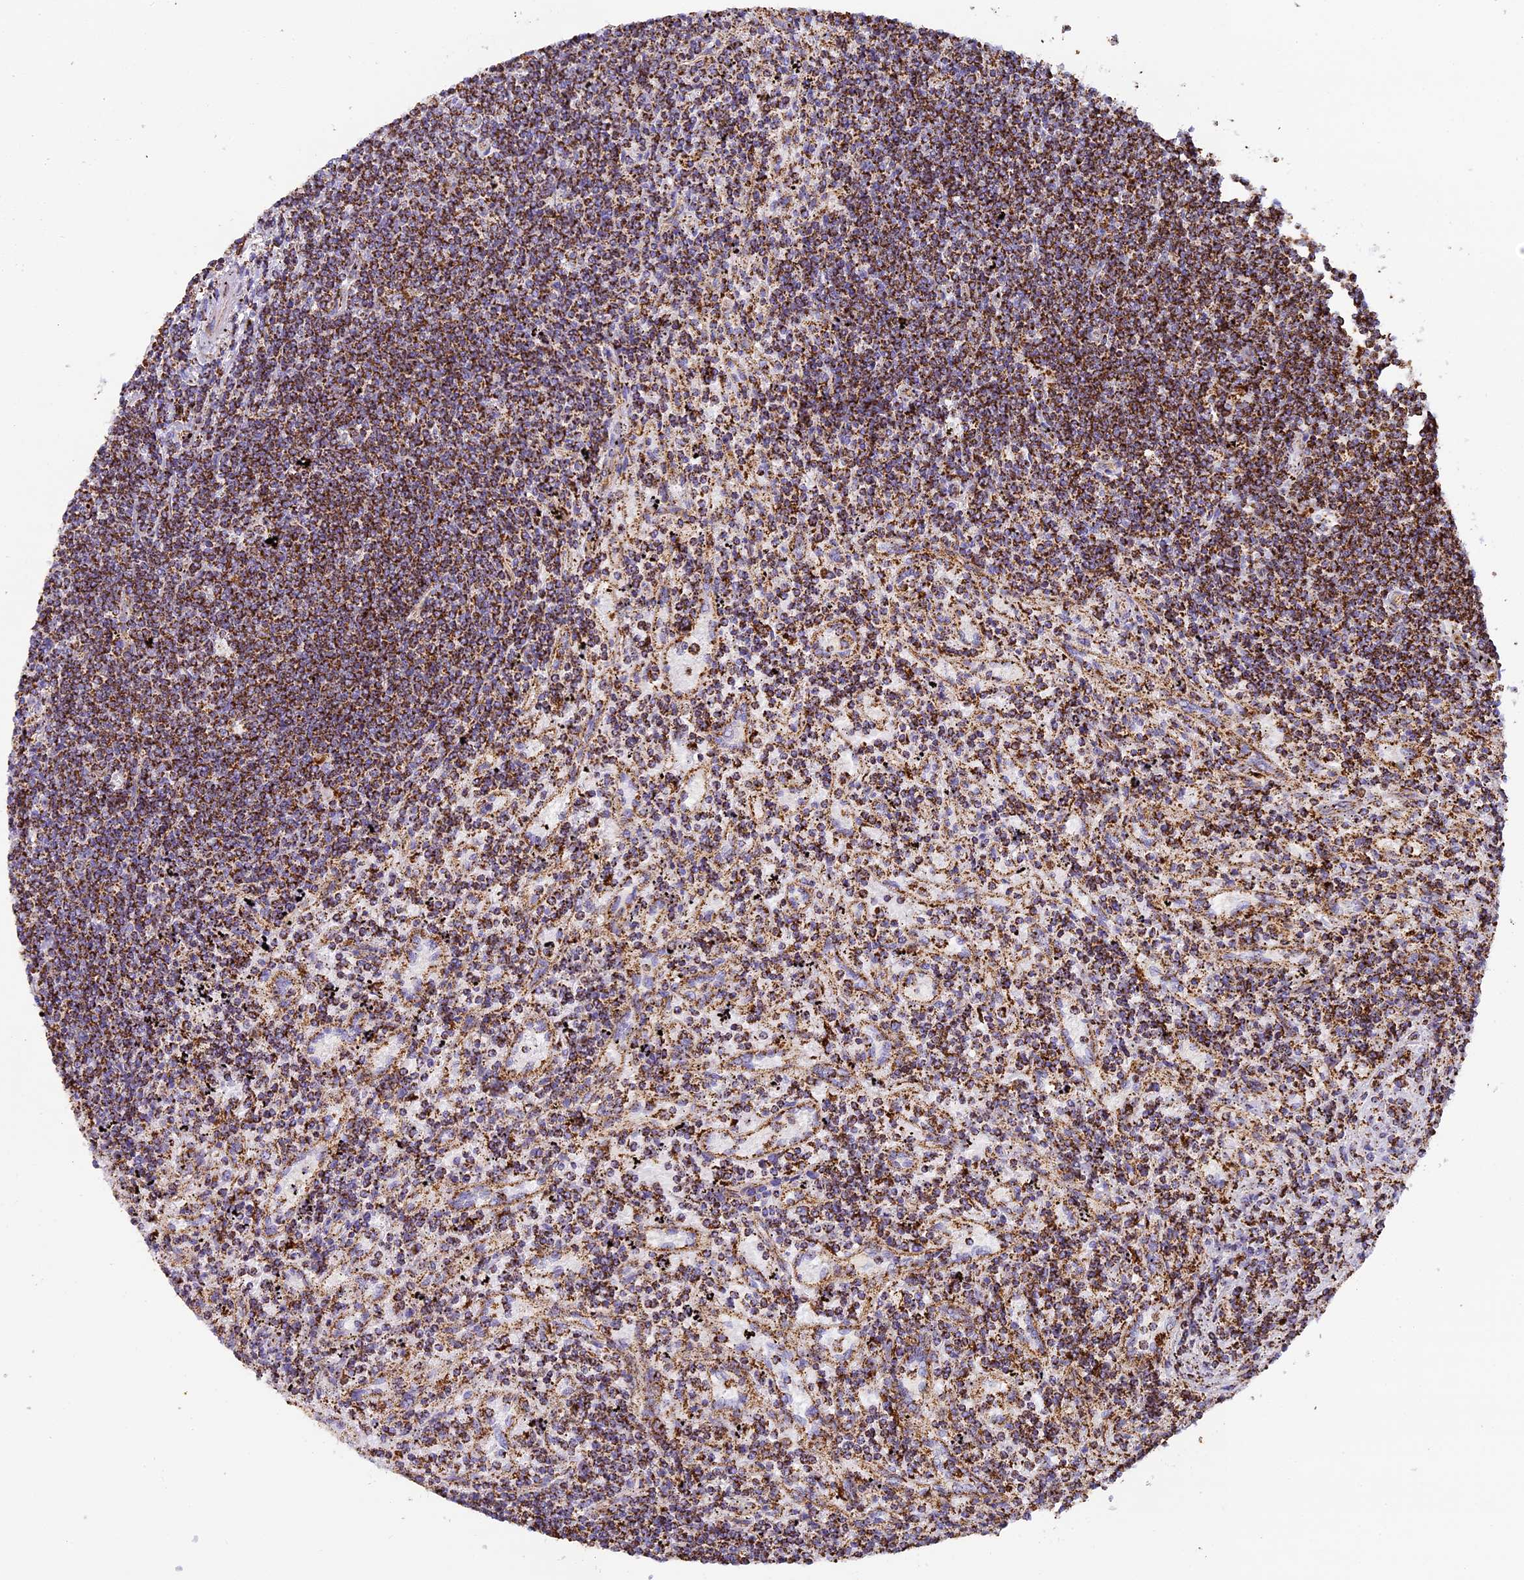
{"staining": {"intensity": "moderate", "quantity": ">75%", "location": "cytoplasmic/membranous"}, "tissue": "lymphoma", "cell_type": "Tumor cells", "image_type": "cancer", "snomed": [{"axis": "morphology", "description": "Malignant lymphoma, non-Hodgkin's type, Low grade"}, {"axis": "topography", "description": "Spleen"}], "caption": "Immunohistochemistry (IHC) (DAB) staining of human low-grade malignant lymphoma, non-Hodgkin's type demonstrates moderate cytoplasmic/membranous protein staining in about >75% of tumor cells. Nuclei are stained in blue.", "gene": "STK17A", "patient": {"sex": "male", "age": 76}}